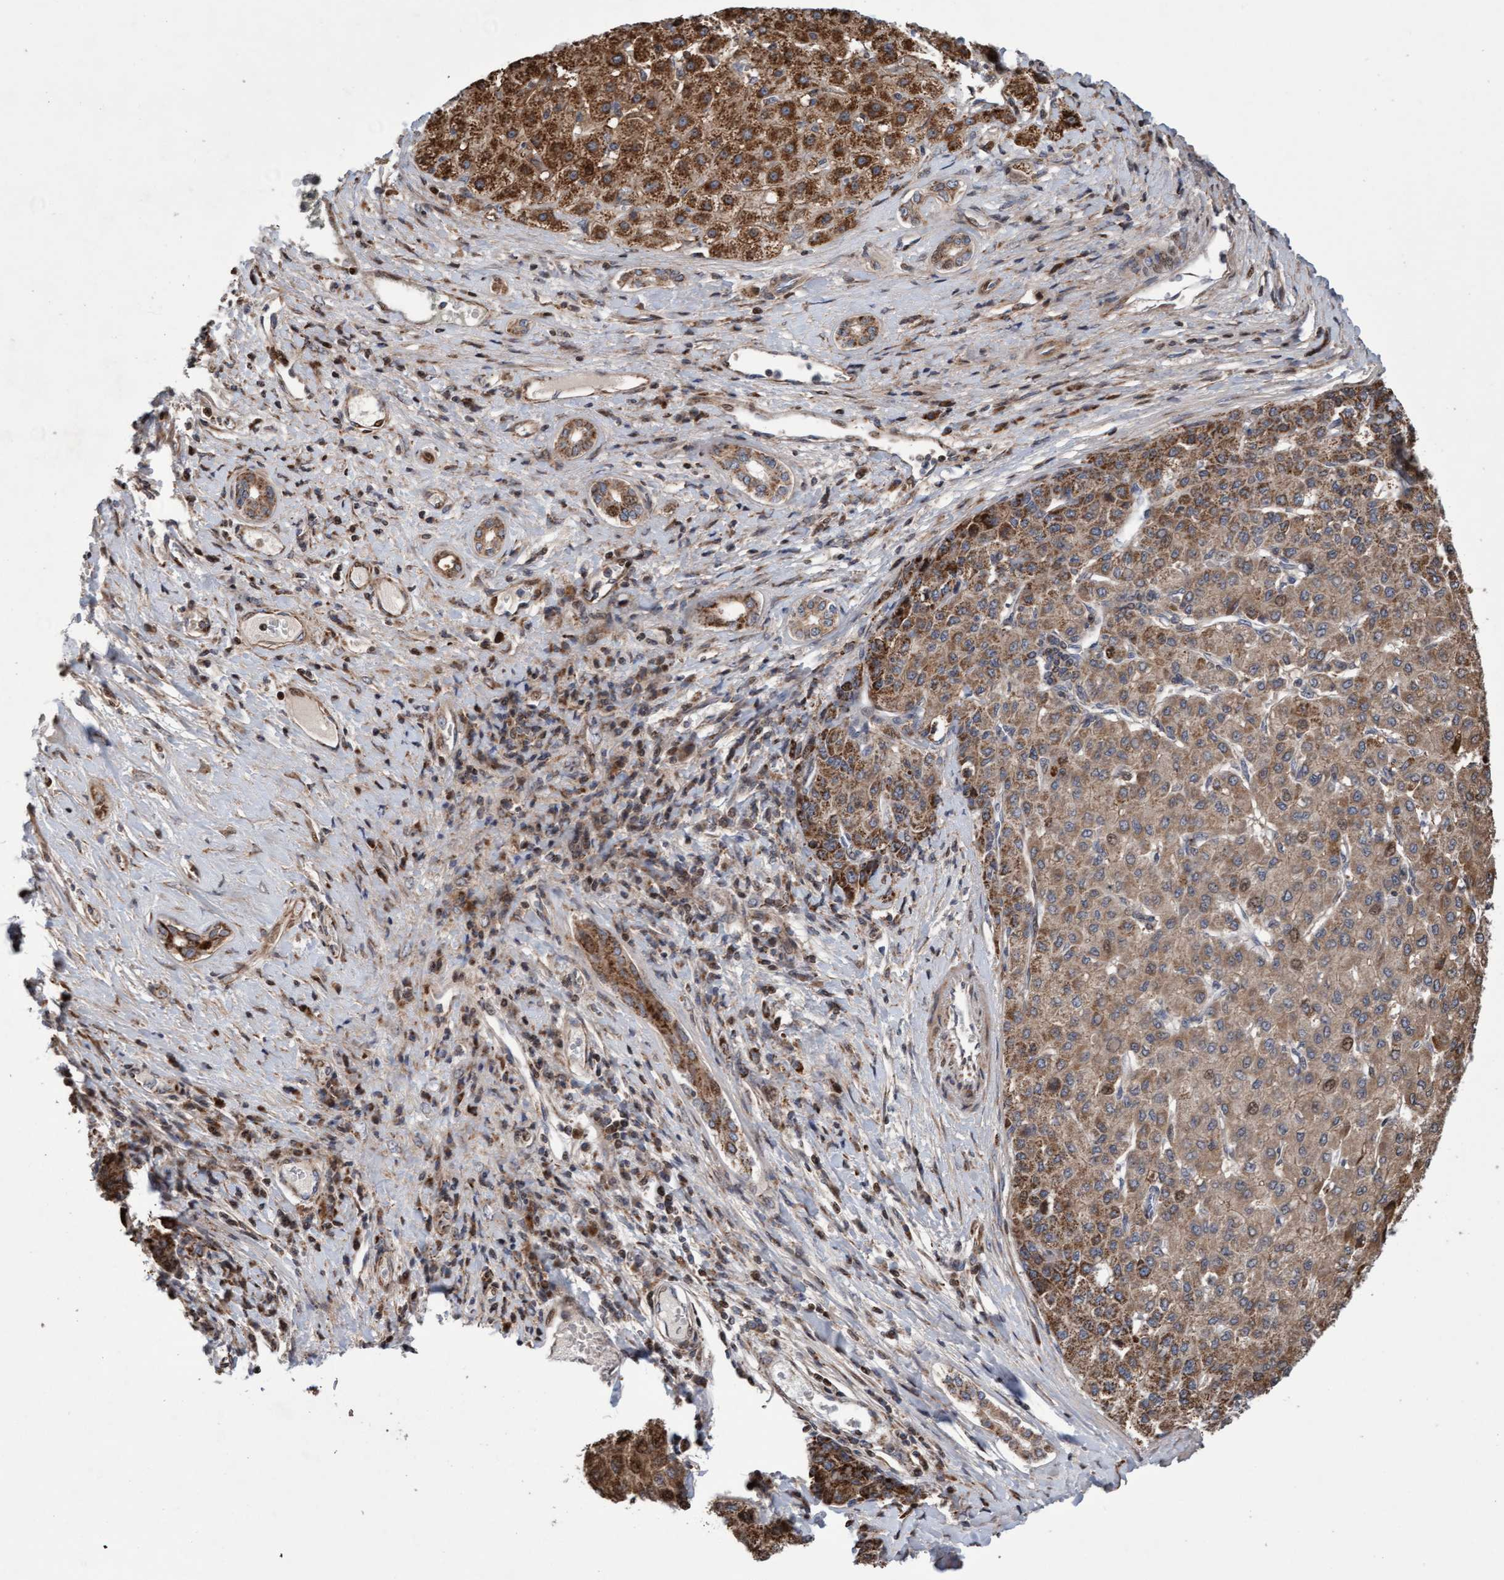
{"staining": {"intensity": "moderate", "quantity": ">75%", "location": "cytoplasmic/membranous"}, "tissue": "liver cancer", "cell_type": "Tumor cells", "image_type": "cancer", "snomed": [{"axis": "morphology", "description": "Carcinoma, Hepatocellular, NOS"}, {"axis": "topography", "description": "Liver"}], "caption": "There is medium levels of moderate cytoplasmic/membranous staining in tumor cells of liver hepatocellular carcinoma, as demonstrated by immunohistochemical staining (brown color).", "gene": "PECR", "patient": {"sex": "male", "age": 65}}